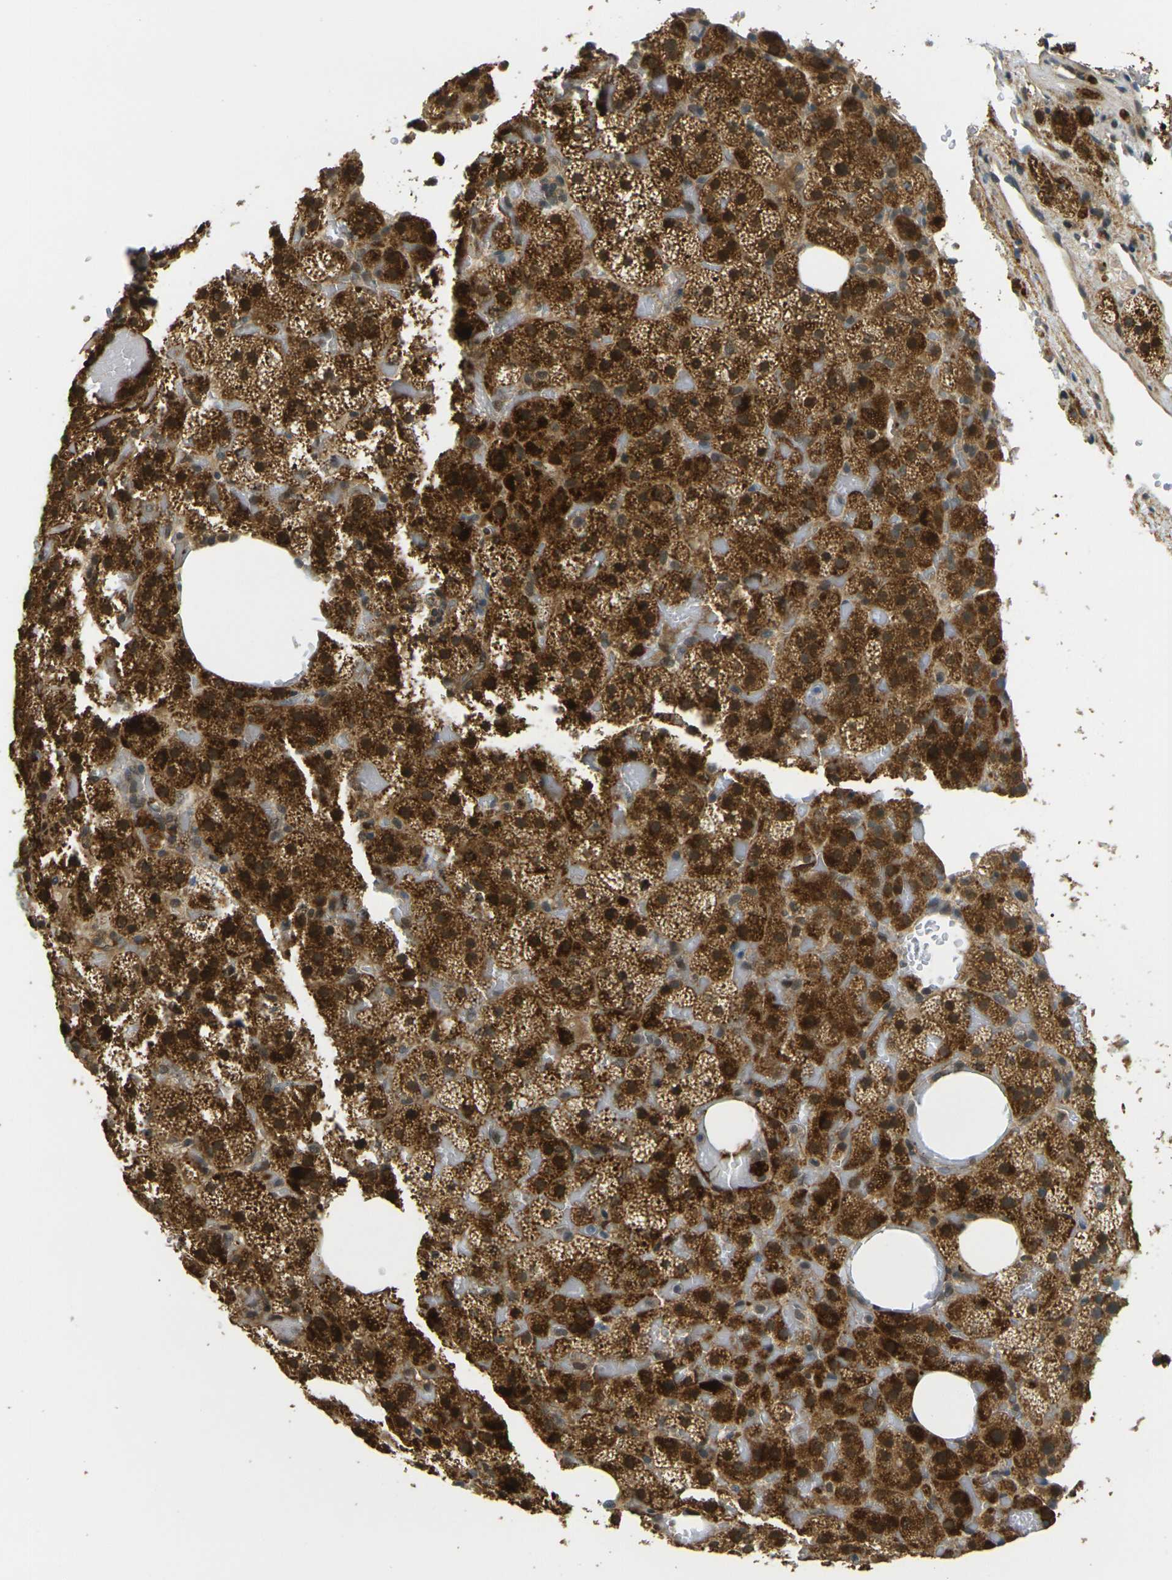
{"staining": {"intensity": "strong", "quantity": ">75%", "location": "cytoplasmic/membranous"}, "tissue": "adrenal gland", "cell_type": "Glandular cells", "image_type": "normal", "snomed": [{"axis": "morphology", "description": "Normal tissue, NOS"}, {"axis": "topography", "description": "Adrenal gland"}], "caption": "This histopathology image exhibits unremarkable adrenal gland stained with IHC to label a protein in brown. The cytoplasmic/membranous of glandular cells show strong positivity for the protein. Nuclei are counter-stained blue.", "gene": "KLHL8", "patient": {"sex": "female", "age": 59}}